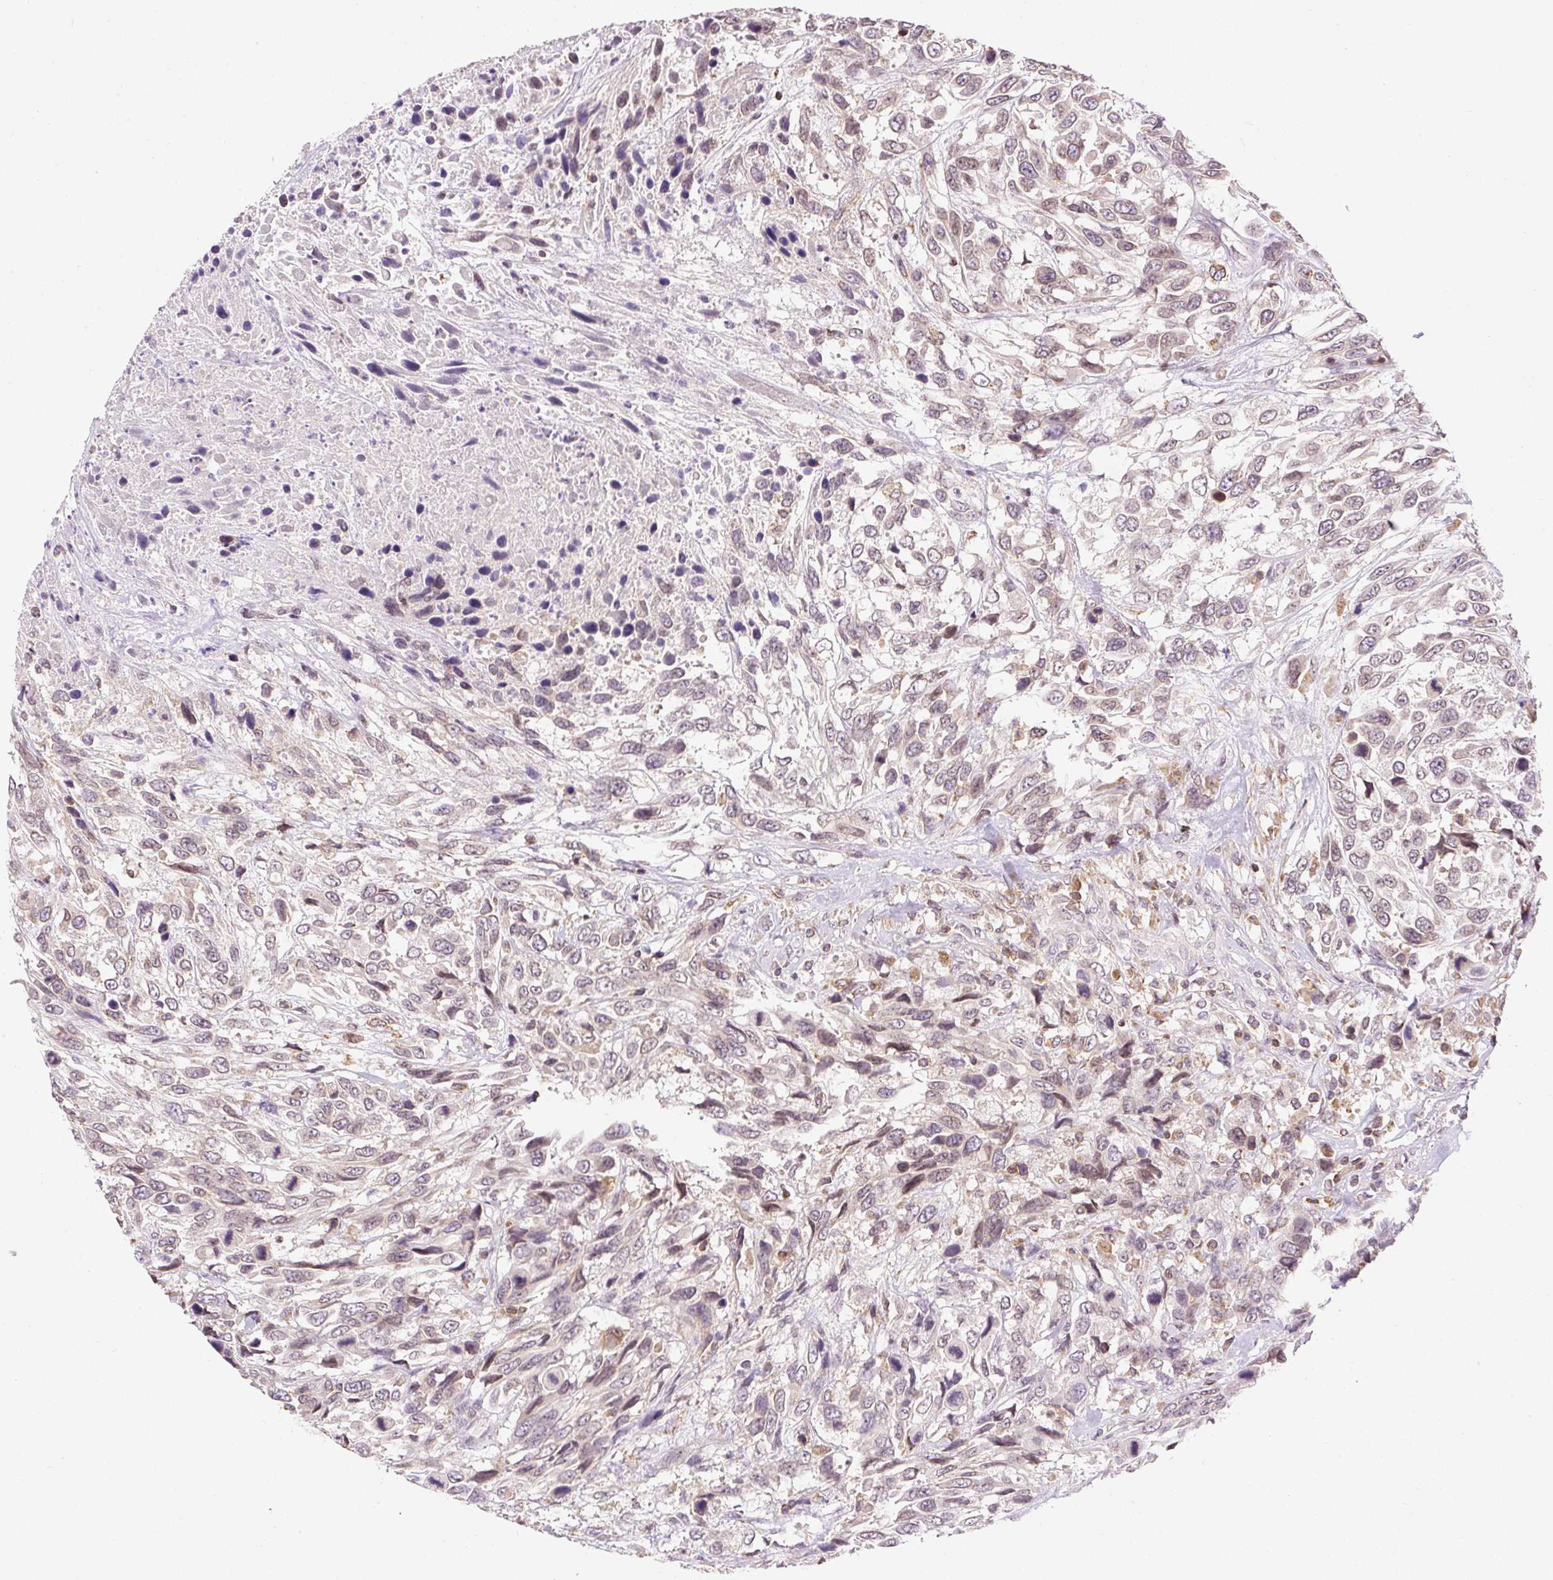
{"staining": {"intensity": "weak", "quantity": ">75%", "location": "nuclear"}, "tissue": "urothelial cancer", "cell_type": "Tumor cells", "image_type": "cancer", "snomed": [{"axis": "morphology", "description": "Urothelial carcinoma, High grade"}, {"axis": "topography", "description": "Urinary bladder"}], "caption": "Weak nuclear positivity is present in about >75% of tumor cells in high-grade urothelial carcinoma.", "gene": "CARD11", "patient": {"sex": "female", "age": 70}}